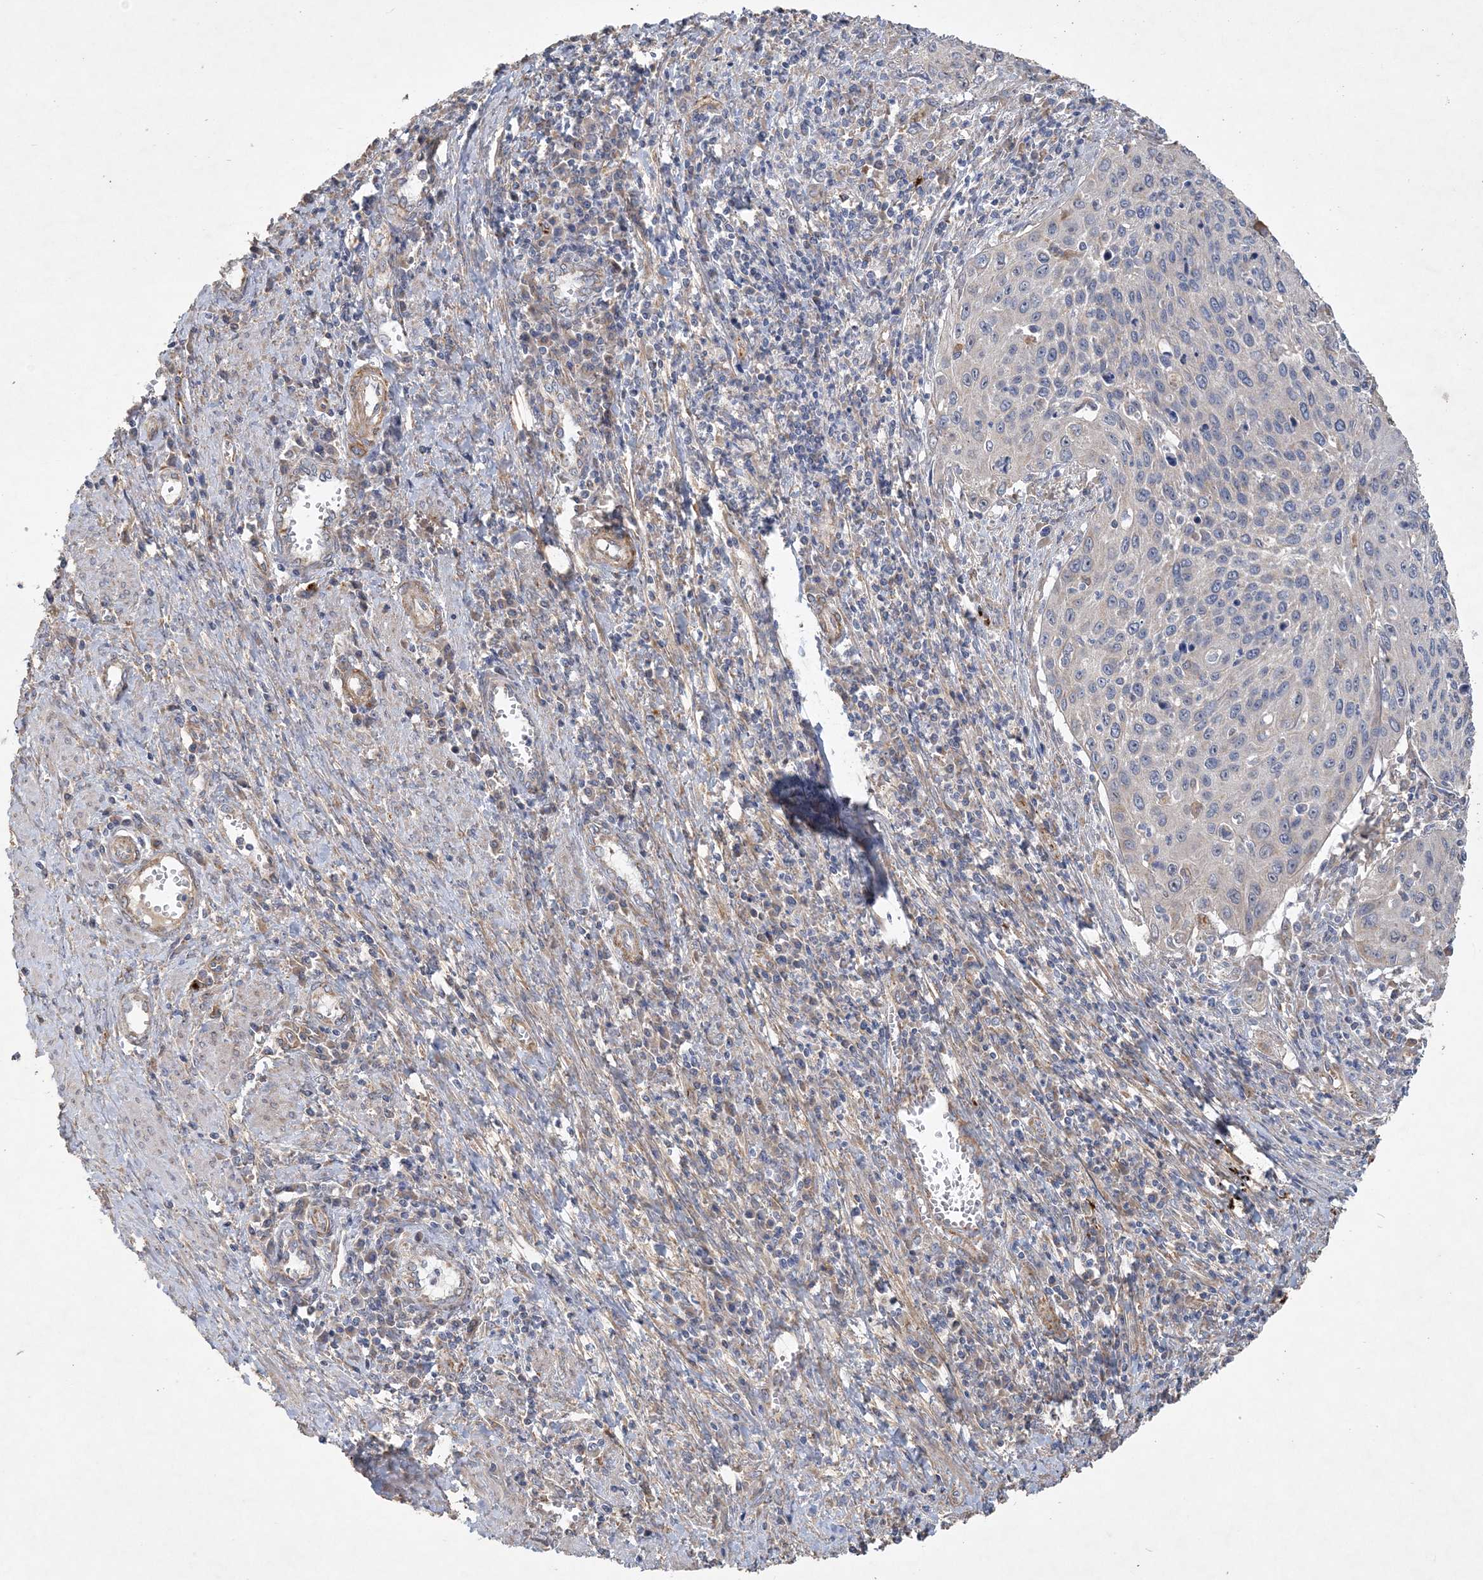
{"staining": {"intensity": "negative", "quantity": "none", "location": "none"}, "tissue": "cervical cancer", "cell_type": "Tumor cells", "image_type": "cancer", "snomed": [{"axis": "morphology", "description": "Squamous cell carcinoma, NOS"}, {"axis": "topography", "description": "Cervix"}], "caption": "The photomicrograph shows no significant staining in tumor cells of cervical squamous cell carcinoma. Brightfield microscopy of IHC stained with DAB (brown) and hematoxylin (blue), captured at high magnification.", "gene": "FEZ2", "patient": {"sex": "female", "age": 32}}